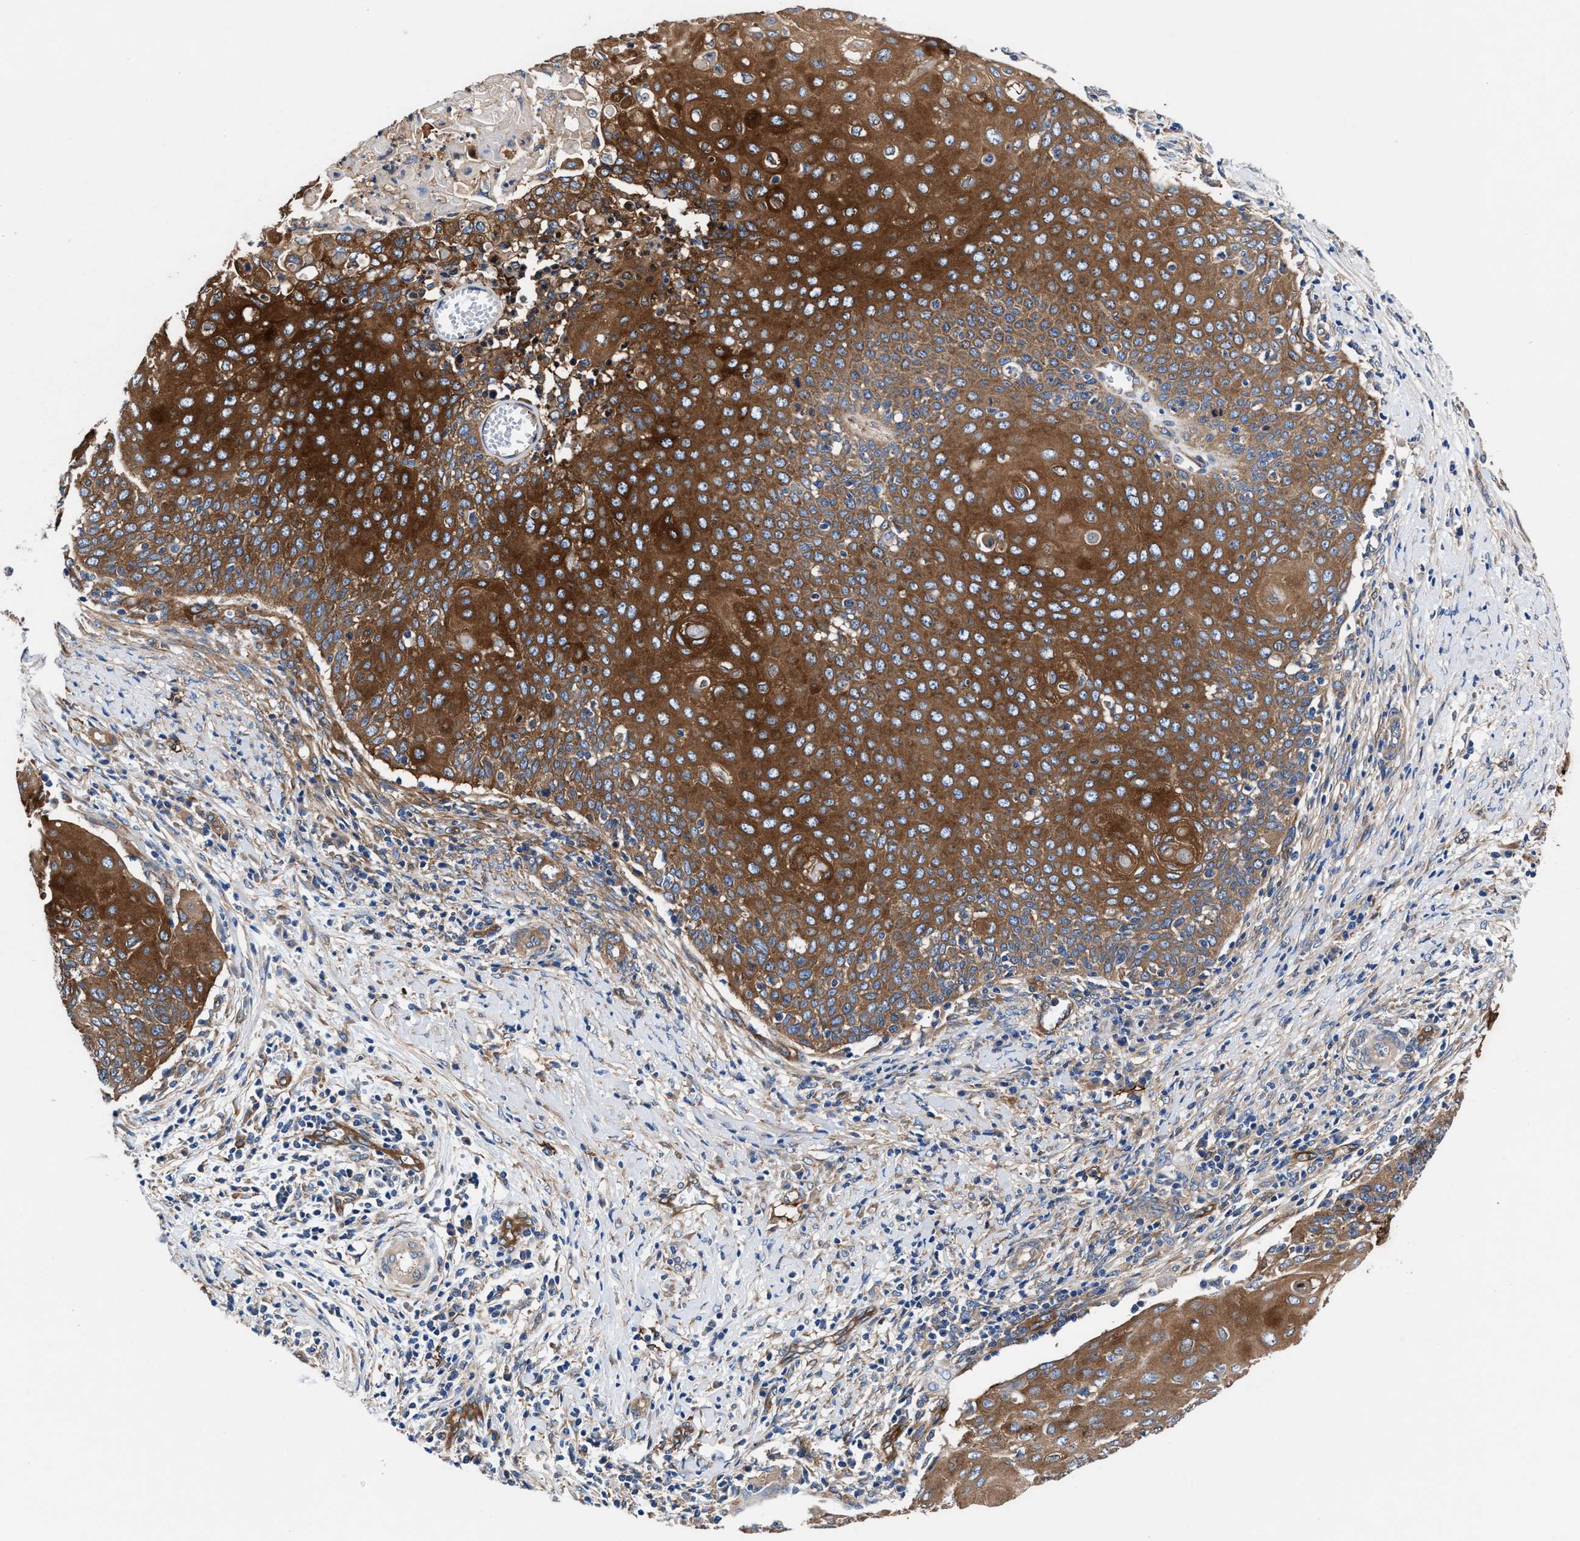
{"staining": {"intensity": "strong", "quantity": ">75%", "location": "cytoplasmic/membranous"}, "tissue": "cervical cancer", "cell_type": "Tumor cells", "image_type": "cancer", "snomed": [{"axis": "morphology", "description": "Squamous cell carcinoma, NOS"}, {"axis": "topography", "description": "Cervix"}], "caption": "Human cervical cancer stained for a protein (brown) demonstrates strong cytoplasmic/membranous positive expression in about >75% of tumor cells.", "gene": "SH3GL1", "patient": {"sex": "female", "age": 39}}